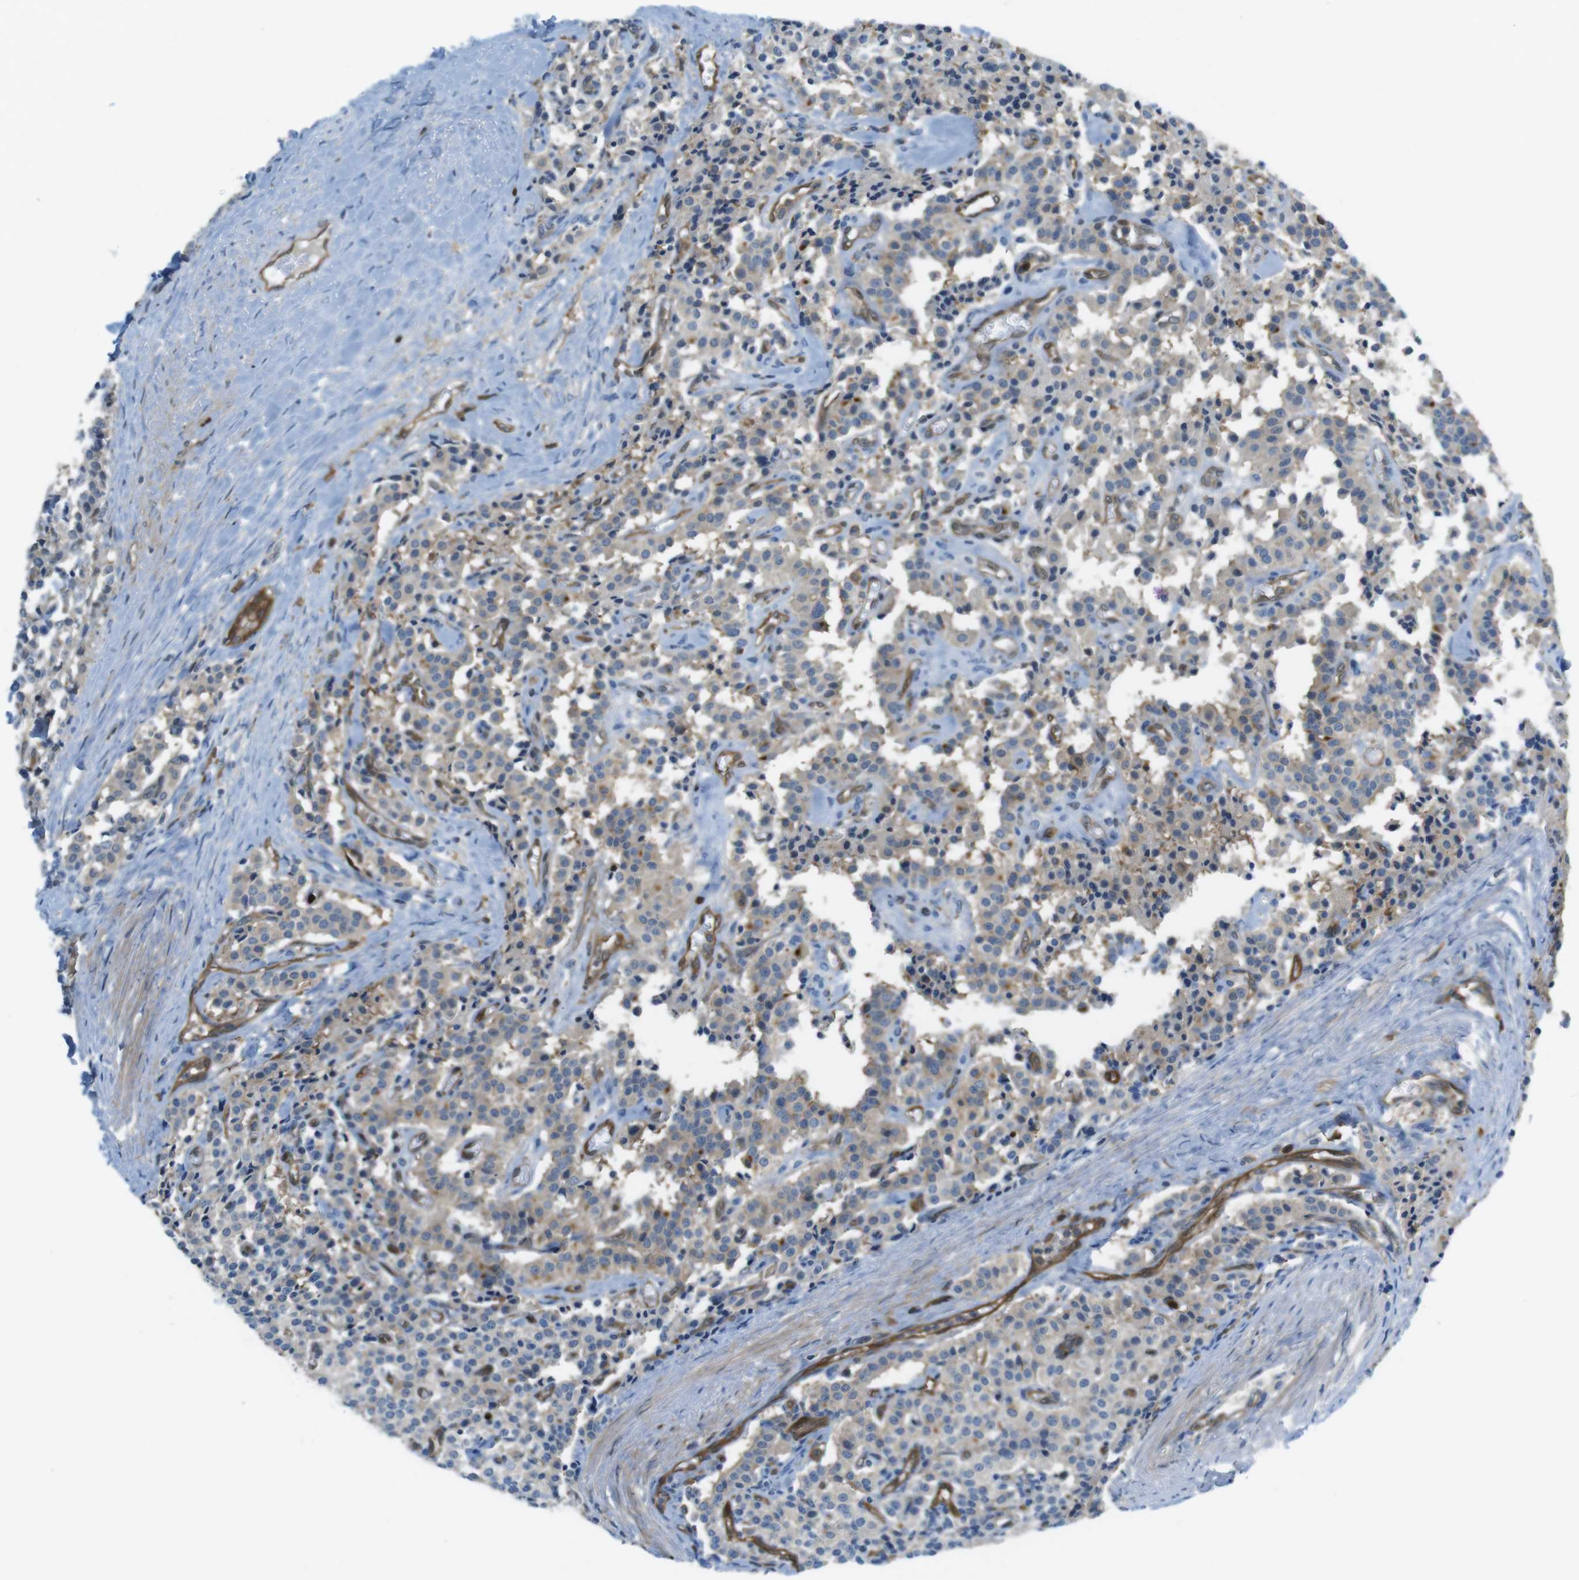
{"staining": {"intensity": "weak", "quantity": ">75%", "location": "cytoplasmic/membranous"}, "tissue": "carcinoid", "cell_type": "Tumor cells", "image_type": "cancer", "snomed": [{"axis": "morphology", "description": "Carcinoid, malignant, NOS"}, {"axis": "topography", "description": "Lung"}], "caption": "An image of carcinoid stained for a protein displays weak cytoplasmic/membranous brown staining in tumor cells. (DAB = brown stain, brightfield microscopy at high magnification).", "gene": "TES", "patient": {"sex": "male", "age": 30}}